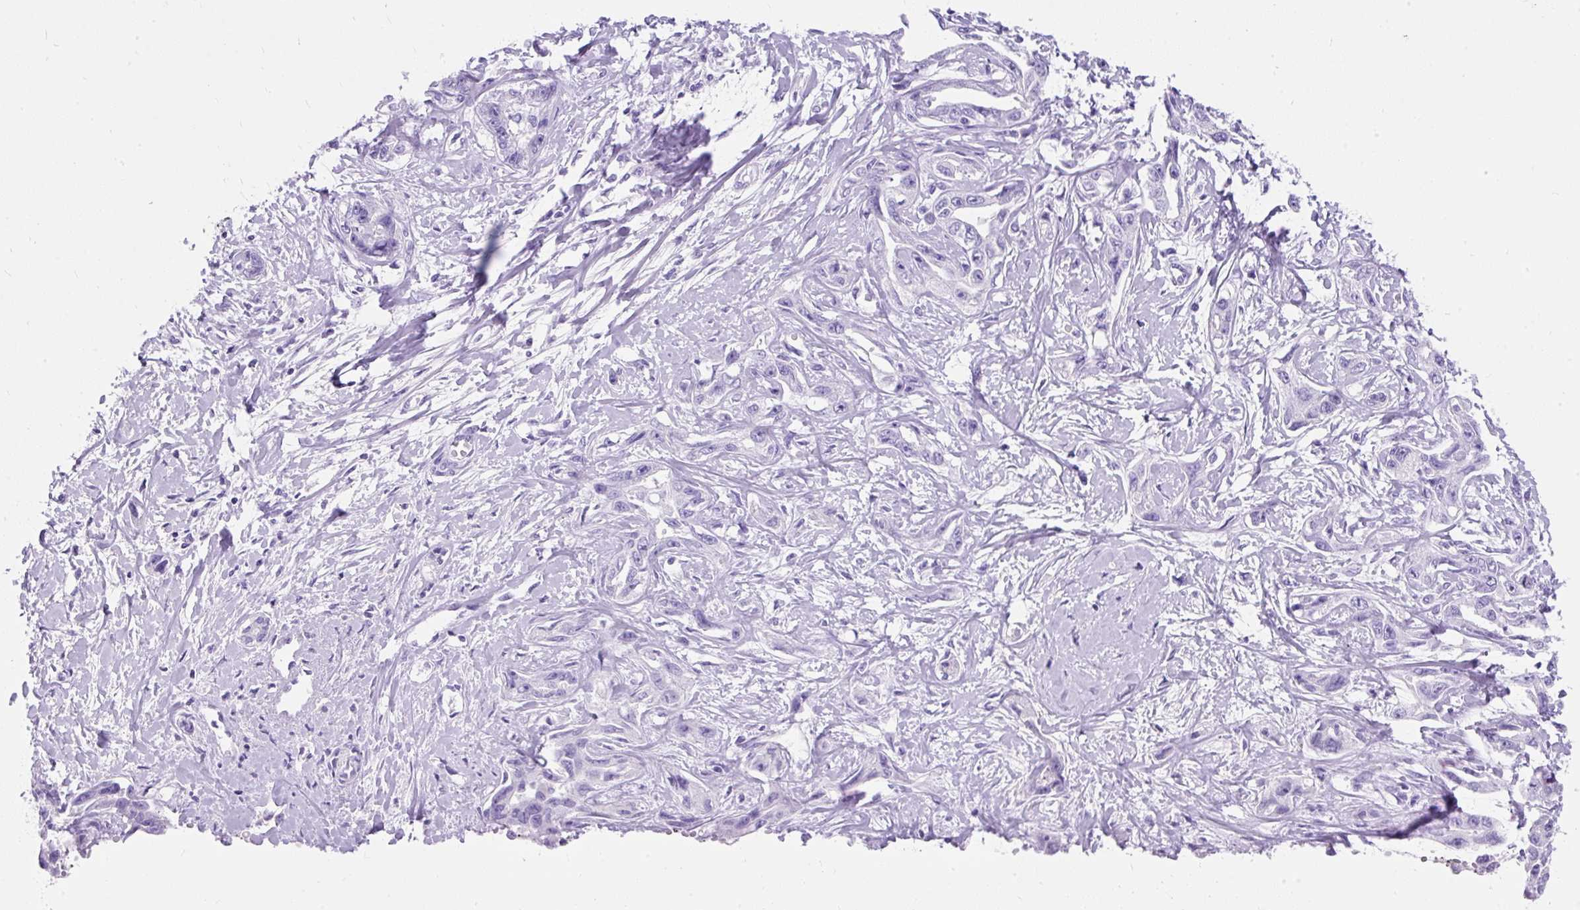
{"staining": {"intensity": "negative", "quantity": "none", "location": "none"}, "tissue": "liver cancer", "cell_type": "Tumor cells", "image_type": "cancer", "snomed": [{"axis": "morphology", "description": "Cholangiocarcinoma"}, {"axis": "topography", "description": "Liver"}], "caption": "The immunohistochemistry (IHC) photomicrograph has no significant expression in tumor cells of liver cholangiocarcinoma tissue.", "gene": "PVALB", "patient": {"sex": "male", "age": 59}}